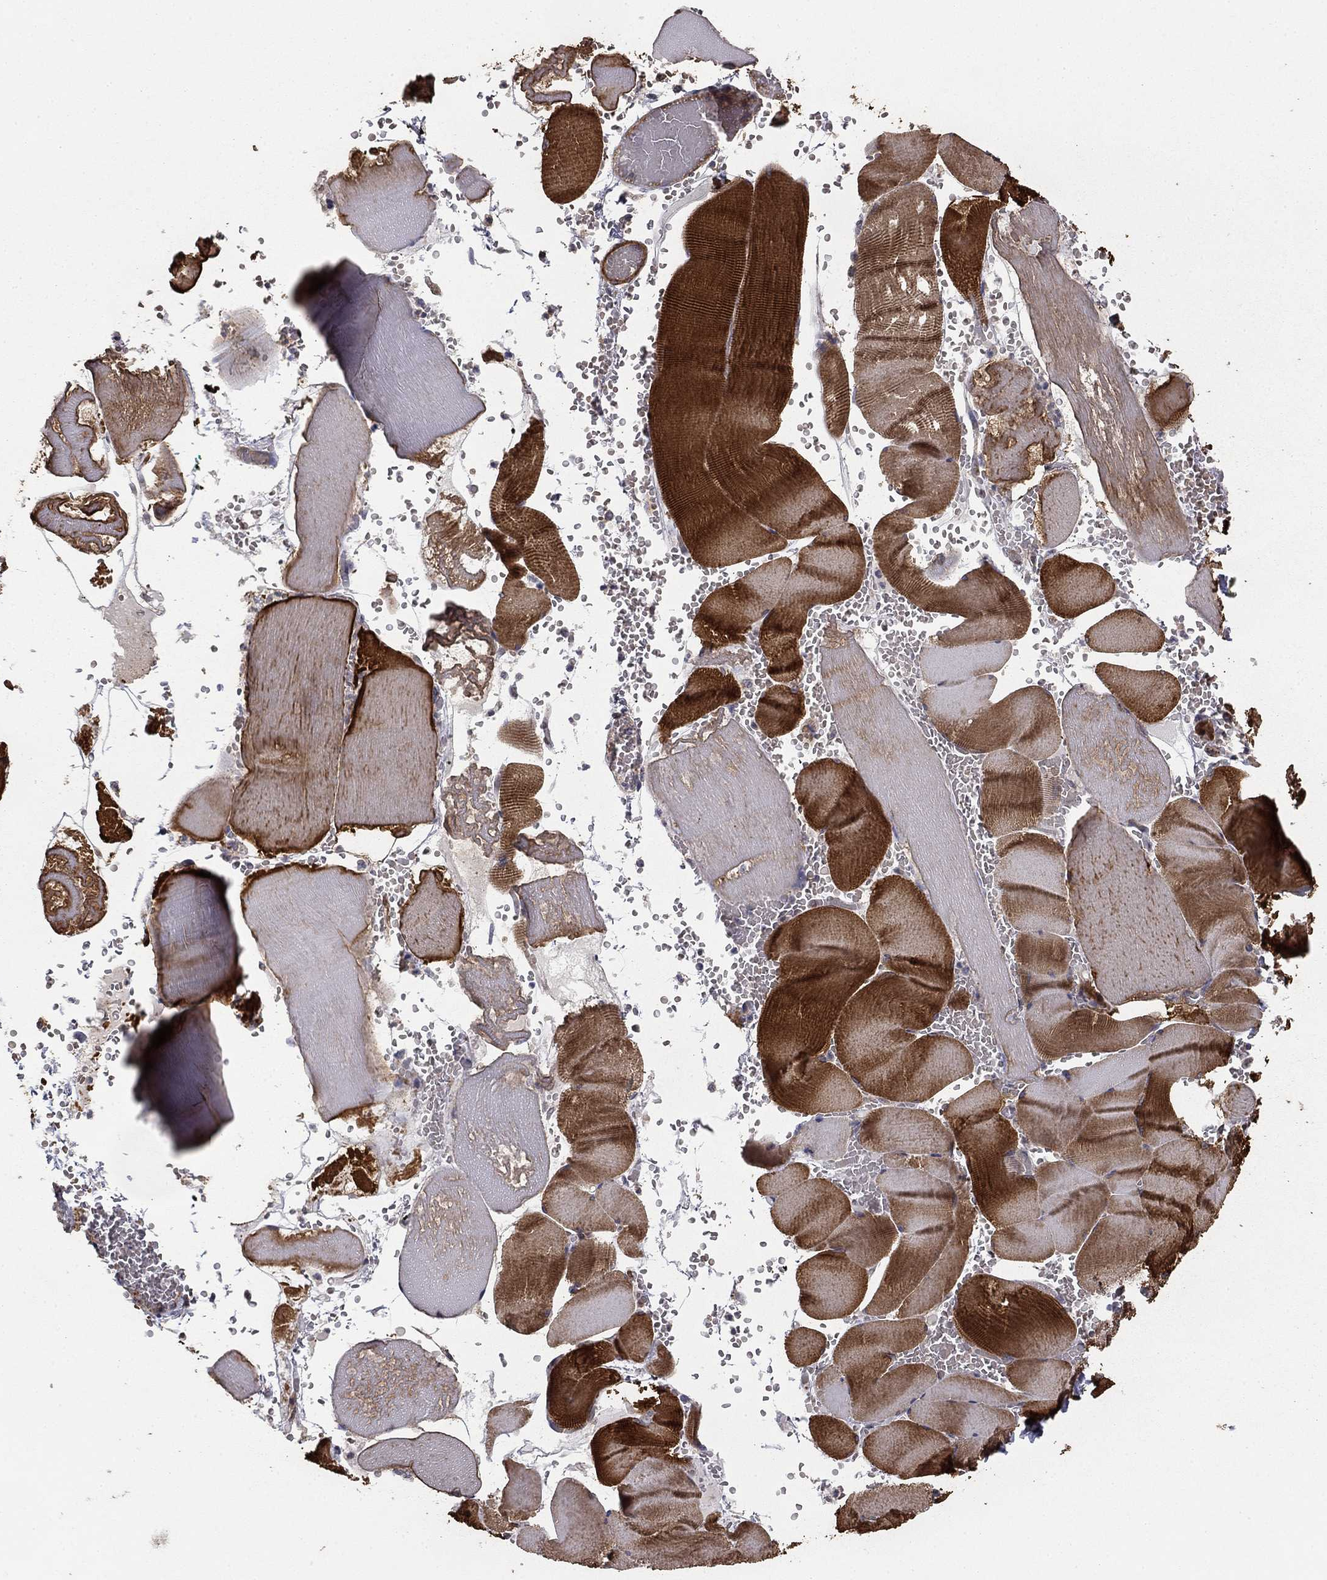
{"staining": {"intensity": "strong", "quantity": "25%-75%", "location": "cytoplasmic/membranous"}, "tissue": "skeletal muscle", "cell_type": "Myocytes", "image_type": "normal", "snomed": [{"axis": "morphology", "description": "Normal tissue, NOS"}, {"axis": "topography", "description": "Skeletal muscle"}], "caption": "Immunohistochemistry photomicrograph of normal human skeletal muscle stained for a protein (brown), which shows high levels of strong cytoplasmic/membranous positivity in about 25%-75% of myocytes.", "gene": "HABP4", "patient": {"sex": "male", "age": 56}}